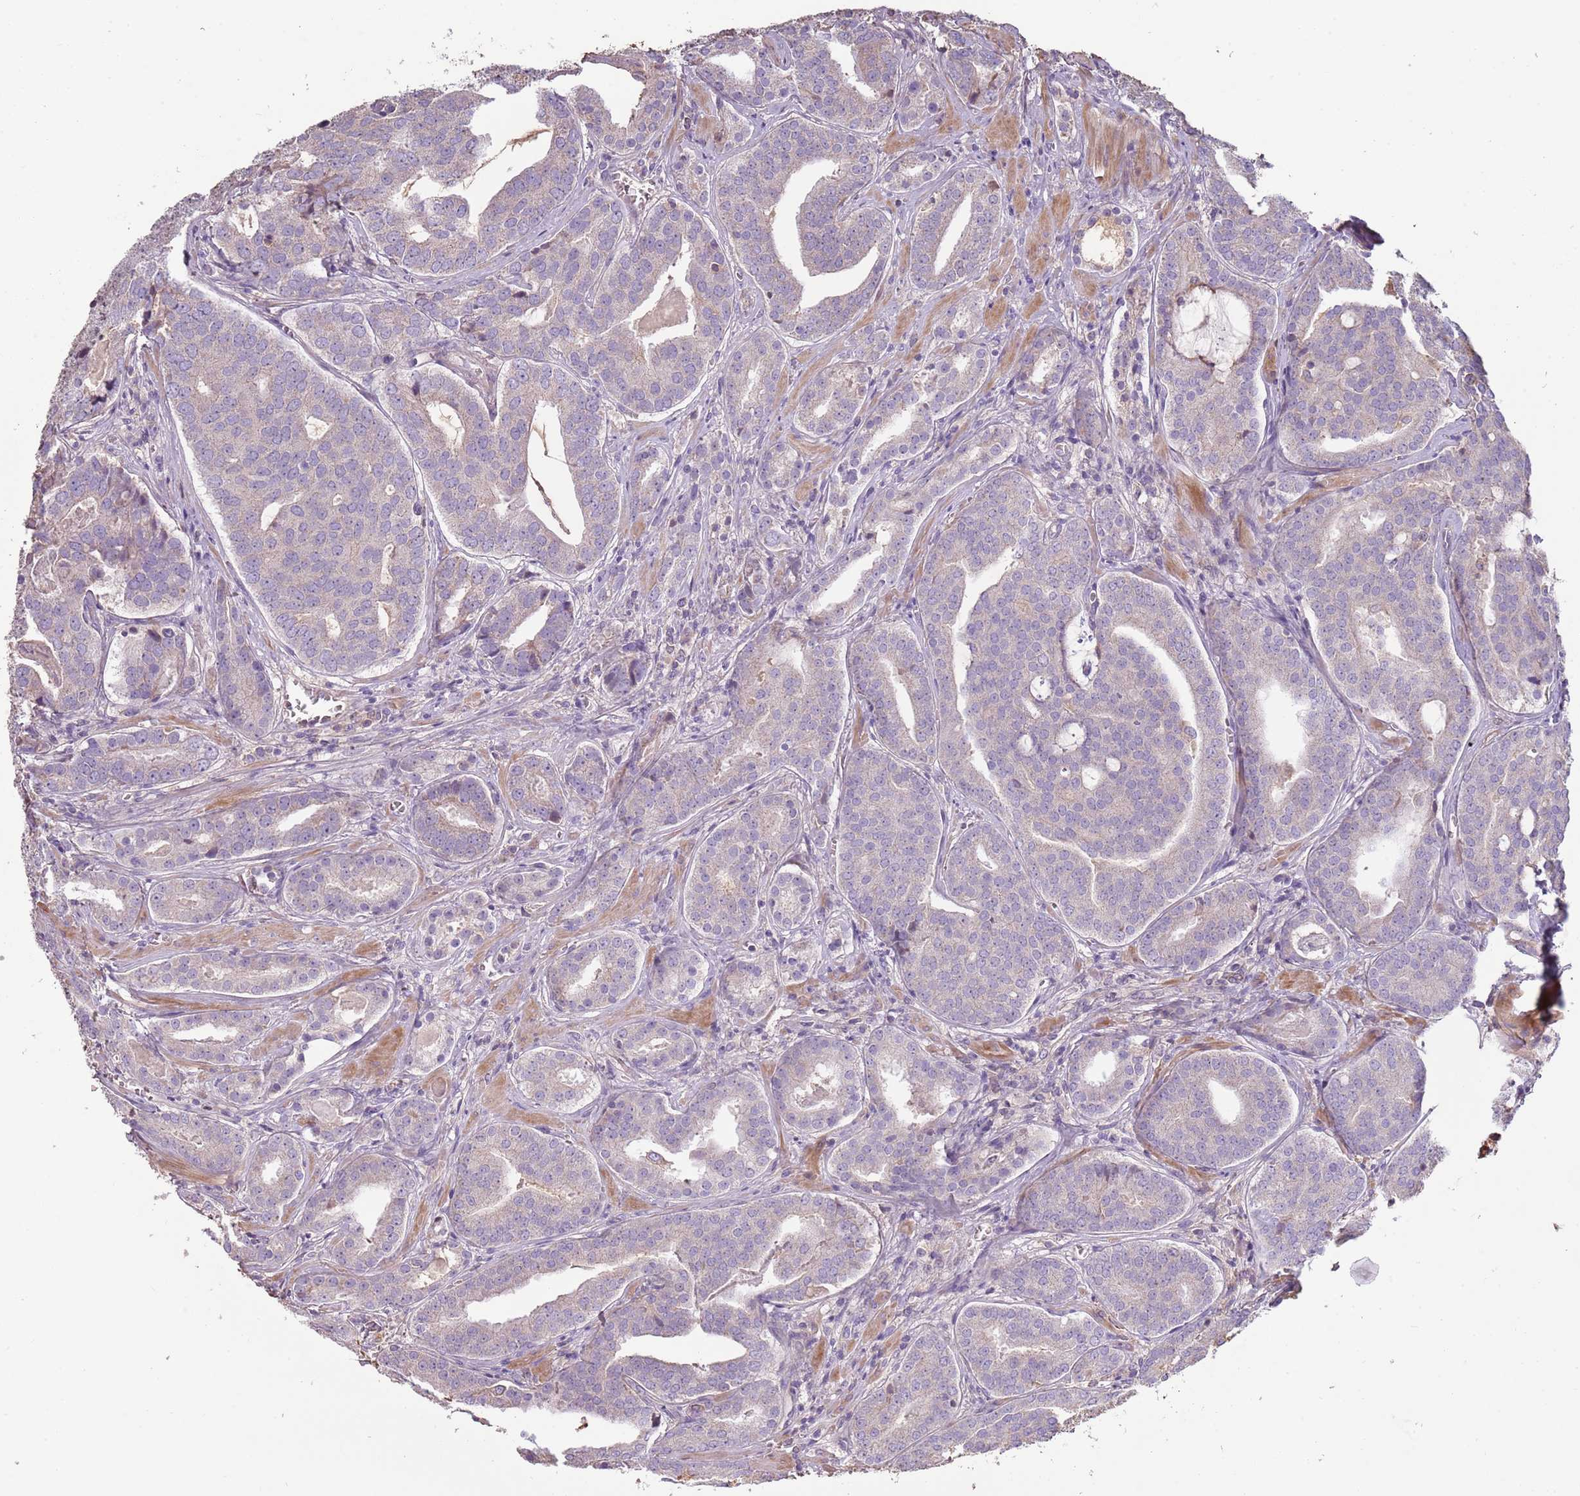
{"staining": {"intensity": "negative", "quantity": "none", "location": "none"}, "tissue": "prostate cancer", "cell_type": "Tumor cells", "image_type": "cancer", "snomed": [{"axis": "morphology", "description": "Adenocarcinoma, High grade"}, {"axis": "topography", "description": "Prostate"}], "caption": "Immunohistochemistry photomicrograph of neoplastic tissue: human adenocarcinoma (high-grade) (prostate) stained with DAB reveals no significant protein expression in tumor cells.", "gene": "FECH", "patient": {"sex": "male", "age": 55}}